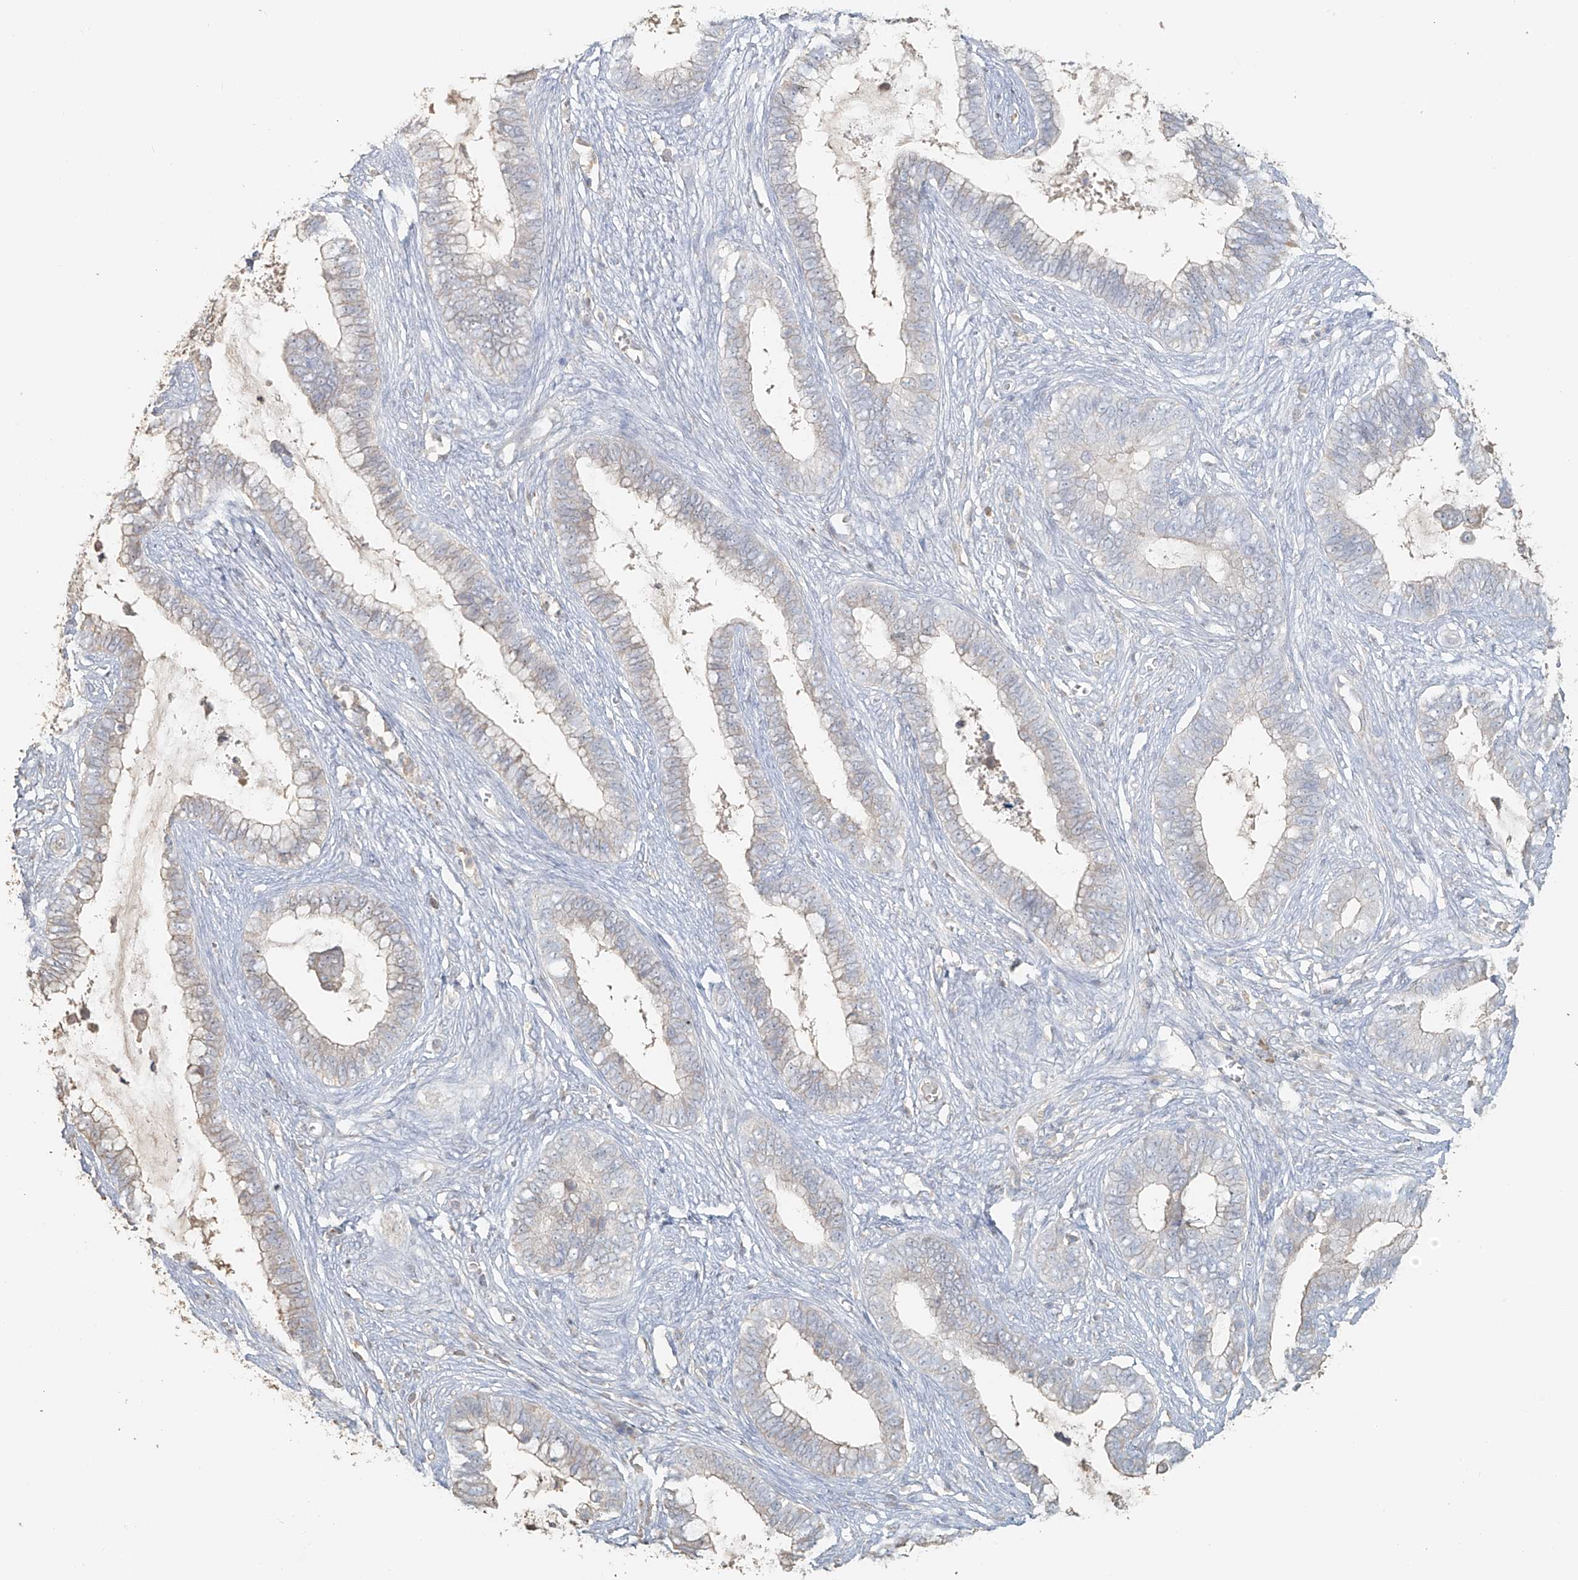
{"staining": {"intensity": "negative", "quantity": "none", "location": "none"}, "tissue": "cervical cancer", "cell_type": "Tumor cells", "image_type": "cancer", "snomed": [{"axis": "morphology", "description": "Adenocarcinoma, NOS"}, {"axis": "topography", "description": "Cervix"}], "caption": "Image shows no protein positivity in tumor cells of cervical cancer (adenocarcinoma) tissue.", "gene": "NPHS1", "patient": {"sex": "female", "age": 44}}